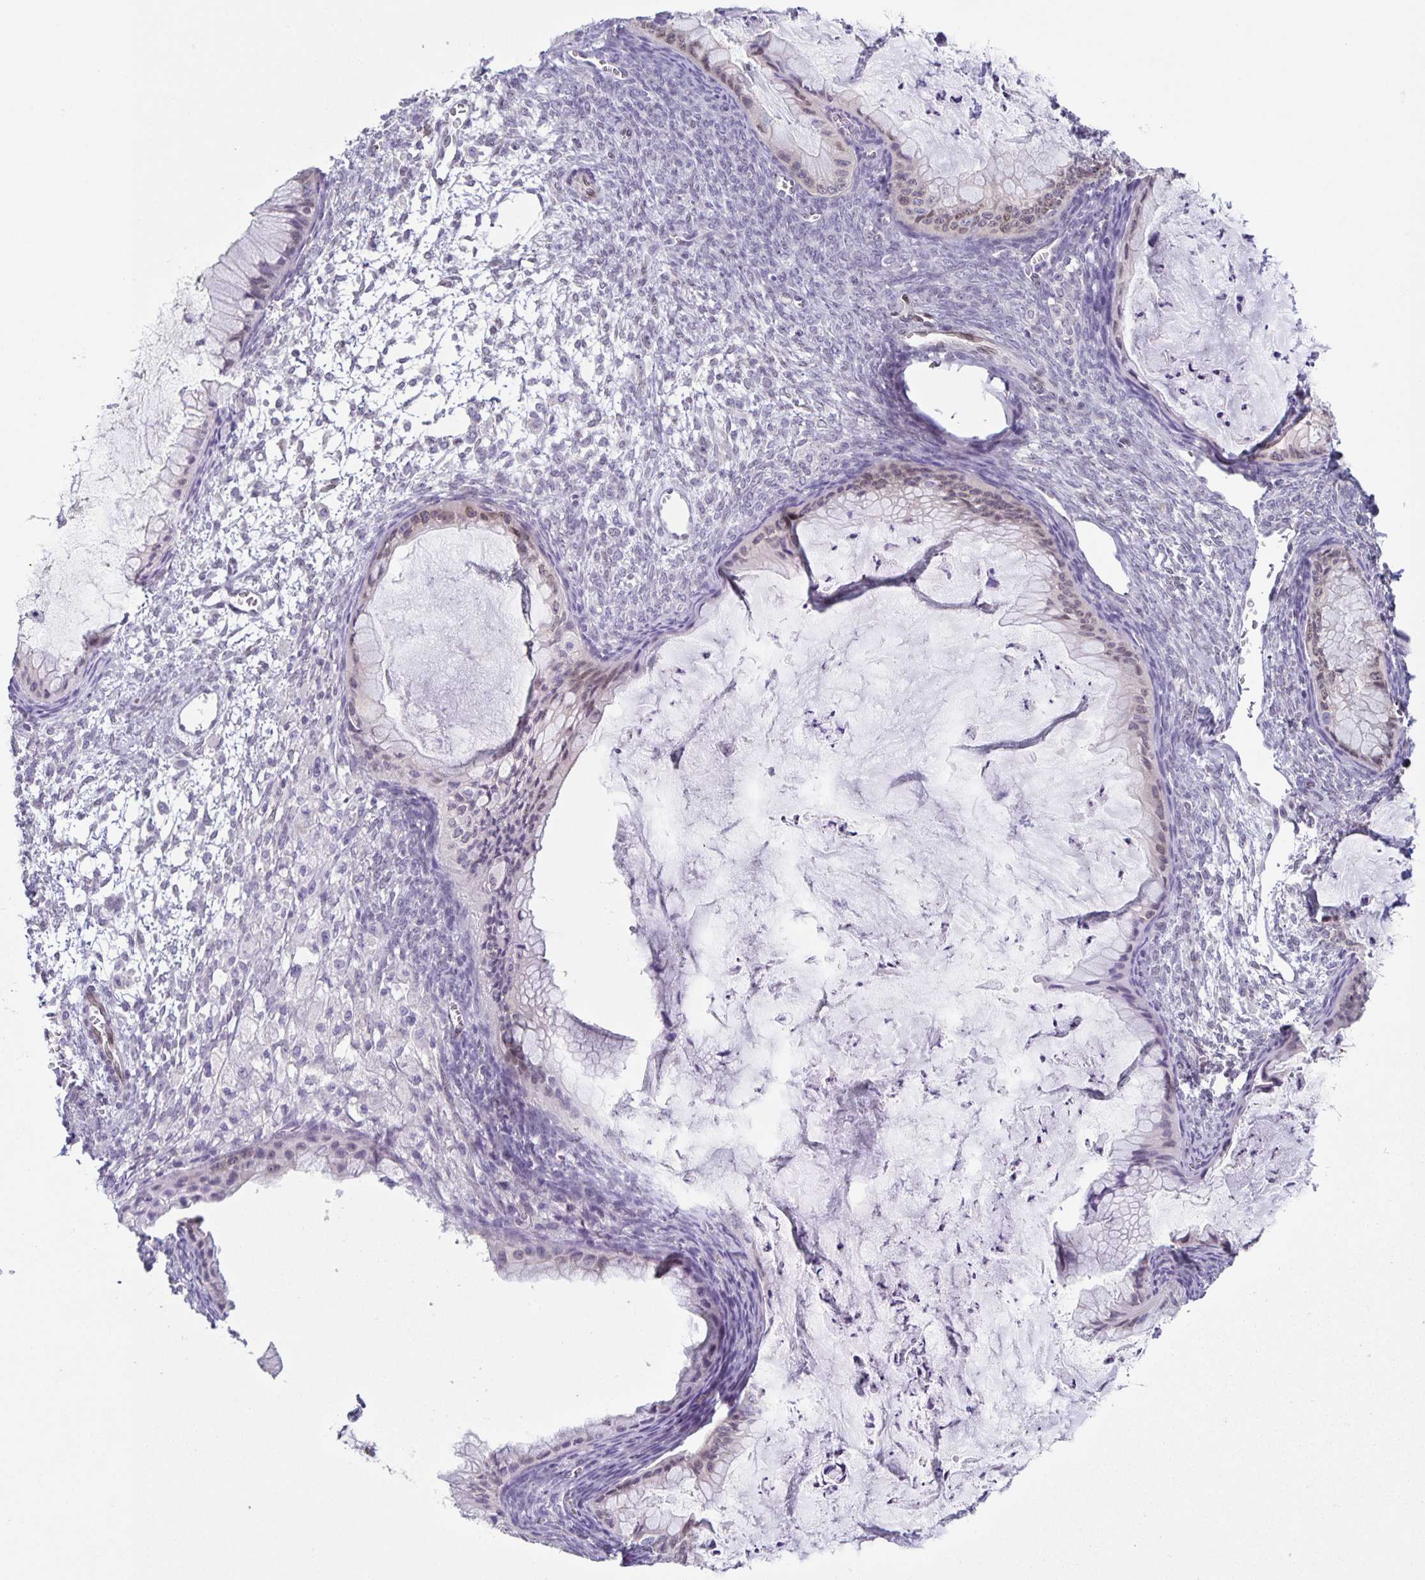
{"staining": {"intensity": "weak", "quantity": "25%-75%", "location": "cytoplasmic/membranous,nuclear"}, "tissue": "ovarian cancer", "cell_type": "Tumor cells", "image_type": "cancer", "snomed": [{"axis": "morphology", "description": "Cystadenocarcinoma, mucinous, NOS"}, {"axis": "topography", "description": "Ovary"}], "caption": "Human ovarian cancer (mucinous cystadenocarcinoma) stained with a brown dye demonstrates weak cytoplasmic/membranous and nuclear positive positivity in about 25%-75% of tumor cells.", "gene": "SYNE2", "patient": {"sex": "female", "age": 72}}